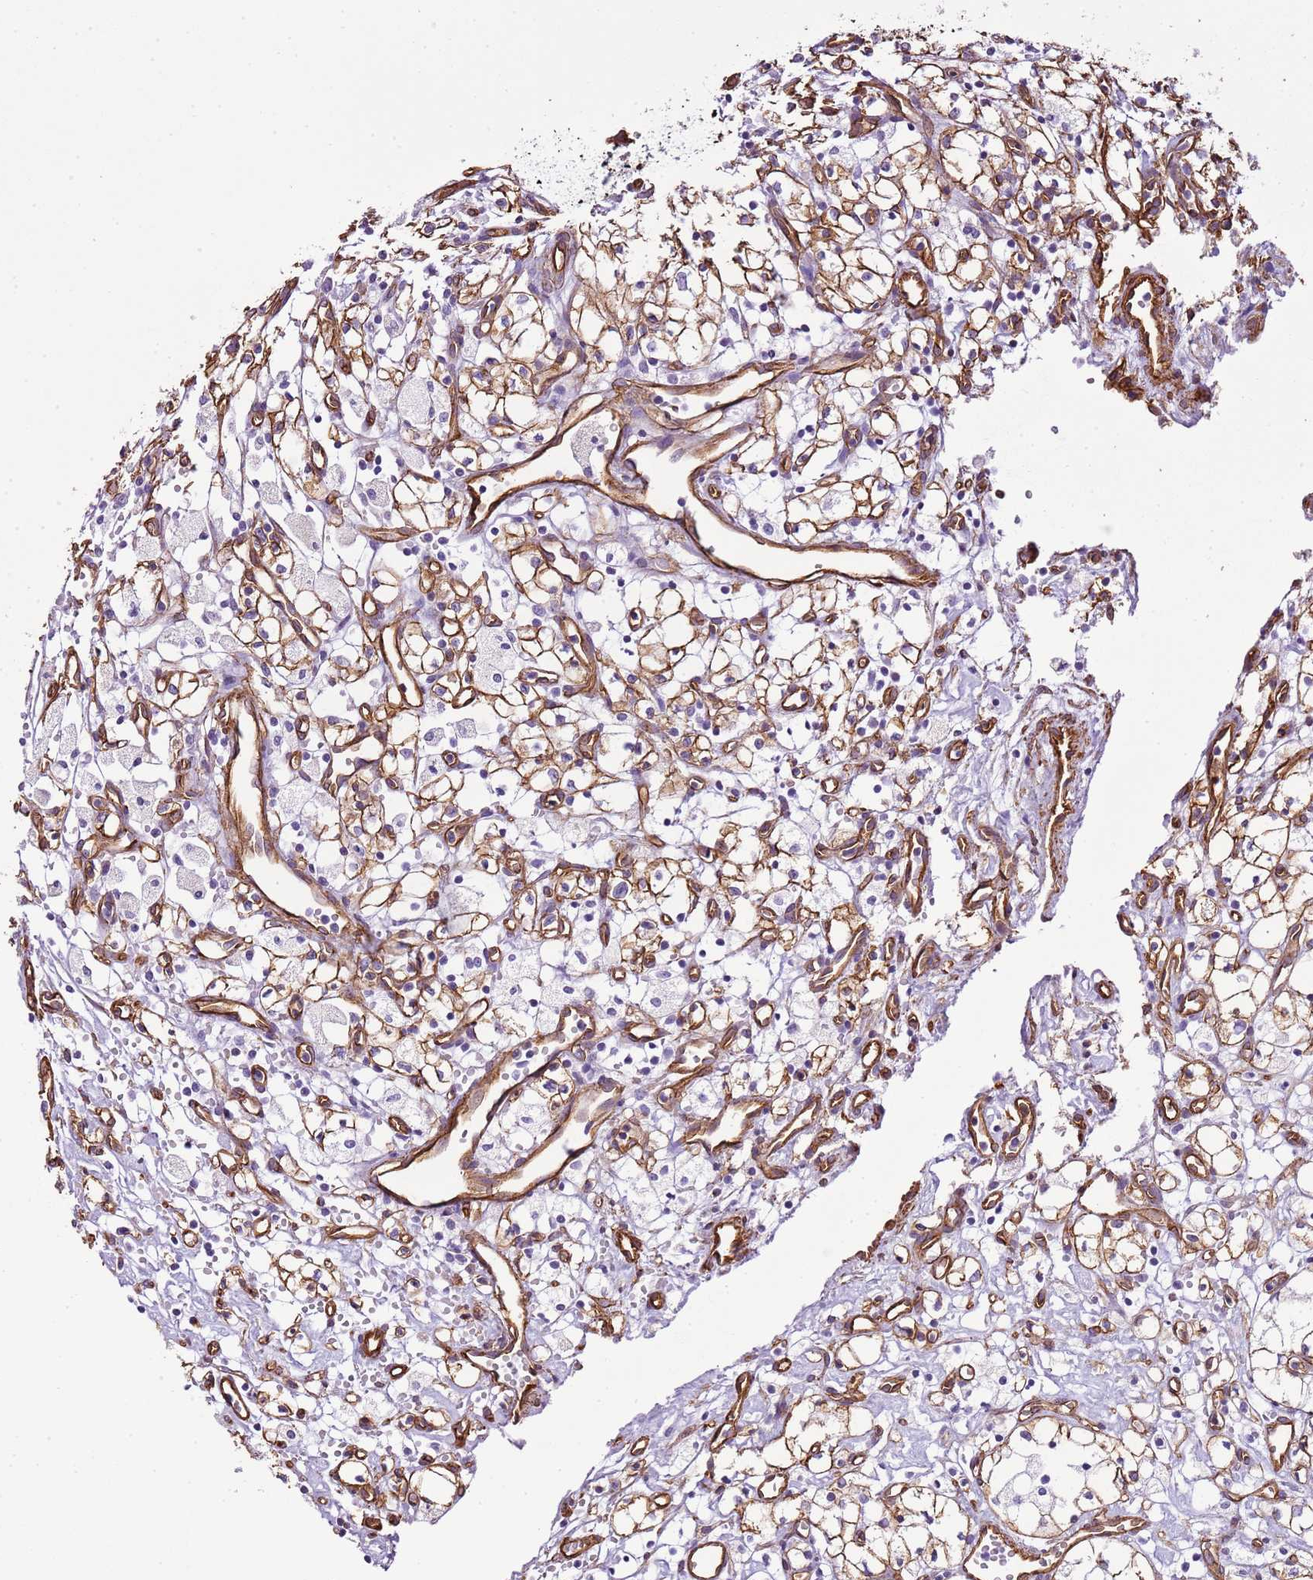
{"staining": {"intensity": "strong", "quantity": "25%-75%", "location": "cytoplasmic/membranous"}, "tissue": "renal cancer", "cell_type": "Tumor cells", "image_type": "cancer", "snomed": [{"axis": "morphology", "description": "Adenocarcinoma, NOS"}, {"axis": "topography", "description": "Kidney"}], "caption": "High-magnification brightfield microscopy of adenocarcinoma (renal) stained with DAB (3,3'-diaminobenzidine) (brown) and counterstained with hematoxylin (blue). tumor cells exhibit strong cytoplasmic/membranous positivity is seen in about25%-75% of cells. Nuclei are stained in blue.", "gene": "CTDSPL", "patient": {"sex": "male", "age": 59}}